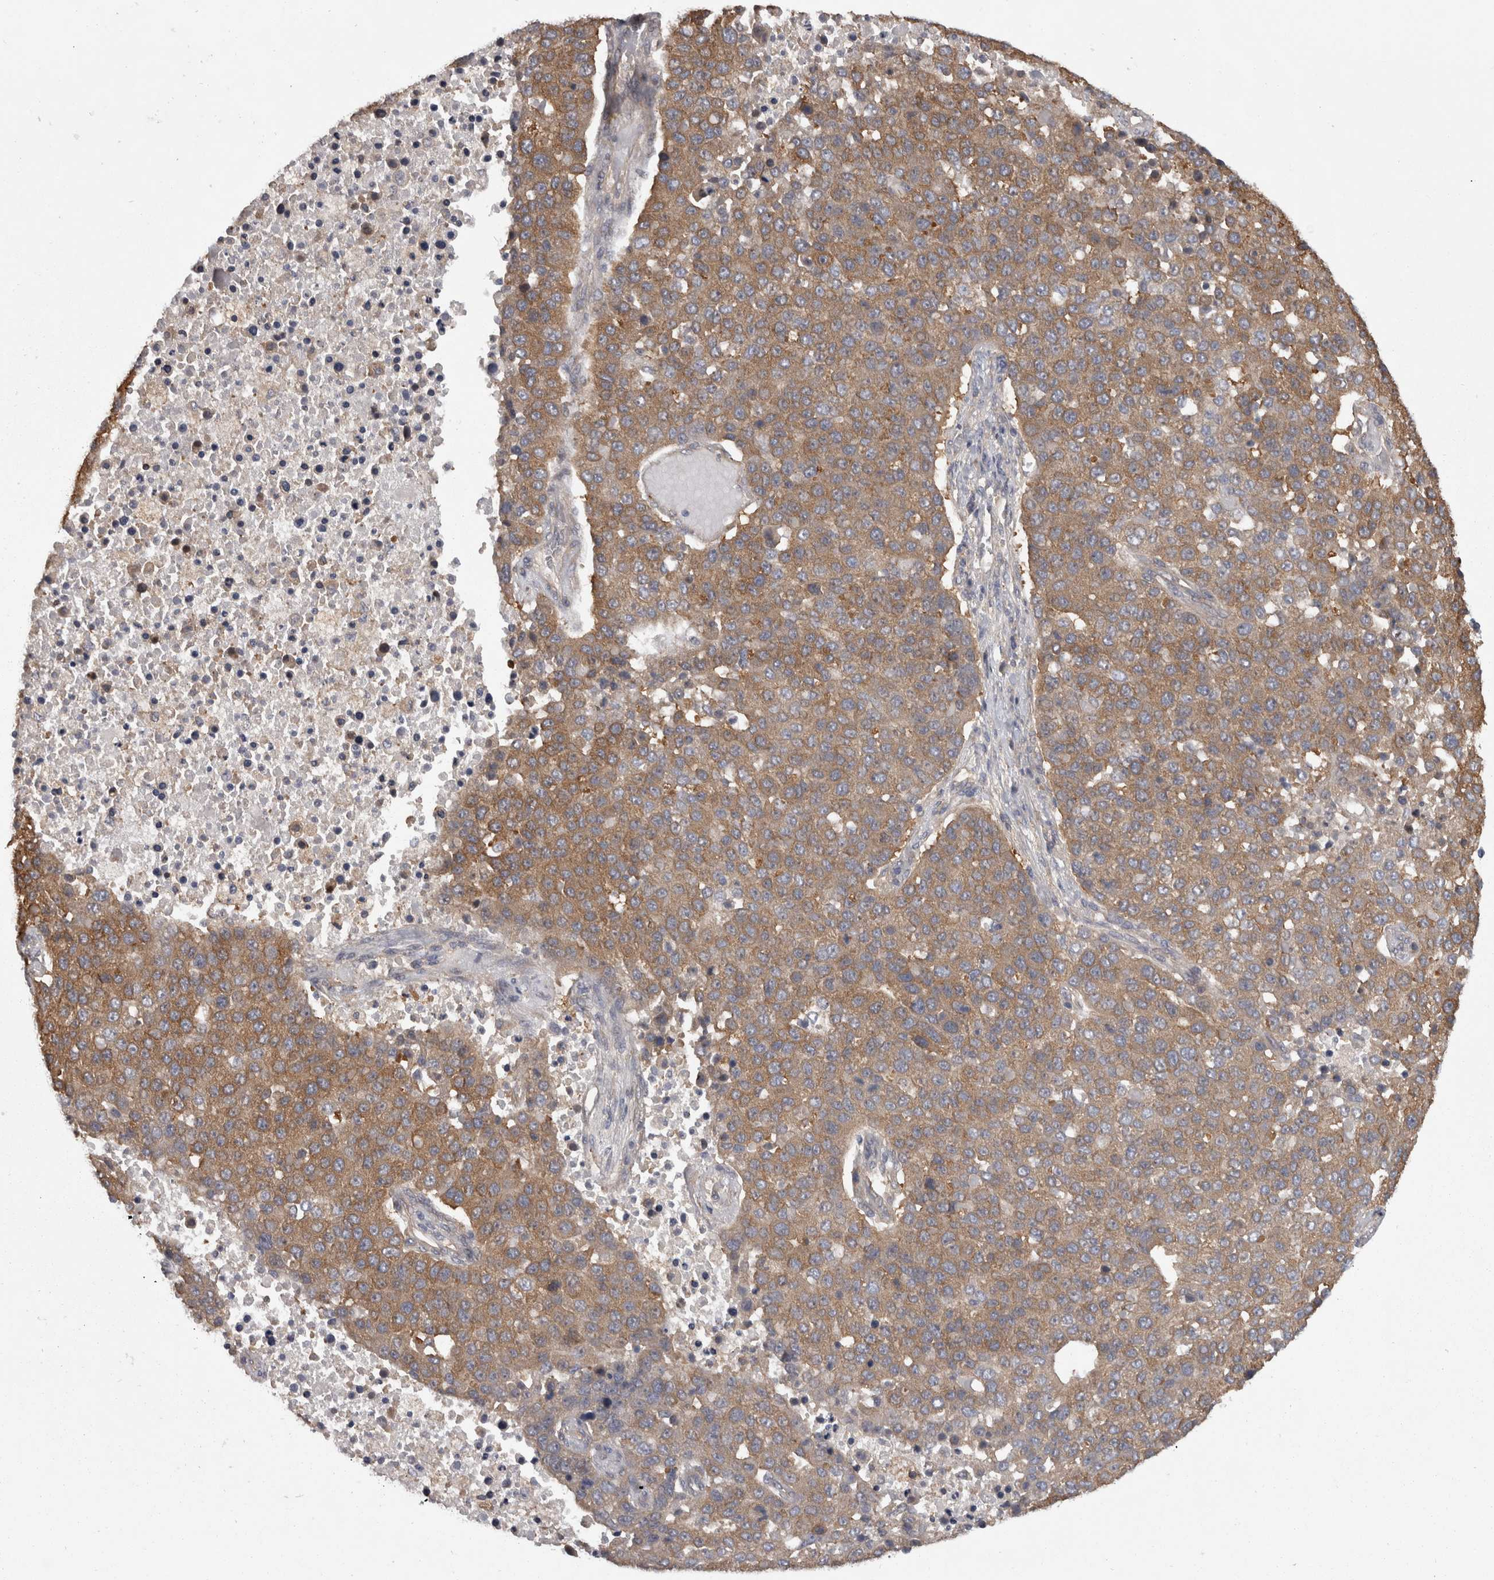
{"staining": {"intensity": "moderate", "quantity": ">75%", "location": "cytoplasmic/membranous"}, "tissue": "pancreatic cancer", "cell_type": "Tumor cells", "image_type": "cancer", "snomed": [{"axis": "morphology", "description": "Adenocarcinoma, NOS"}, {"axis": "topography", "description": "Pancreas"}], "caption": "The histopathology image displays a brown stain indicating the presence of a protein in the cytoplasmic/membranous of tumor cells in adenocarcinoma (pancreatic). Nuclei are stained in blue.", "gene": "SMCR8", "patient": {"sex": "female", "age": 61}}